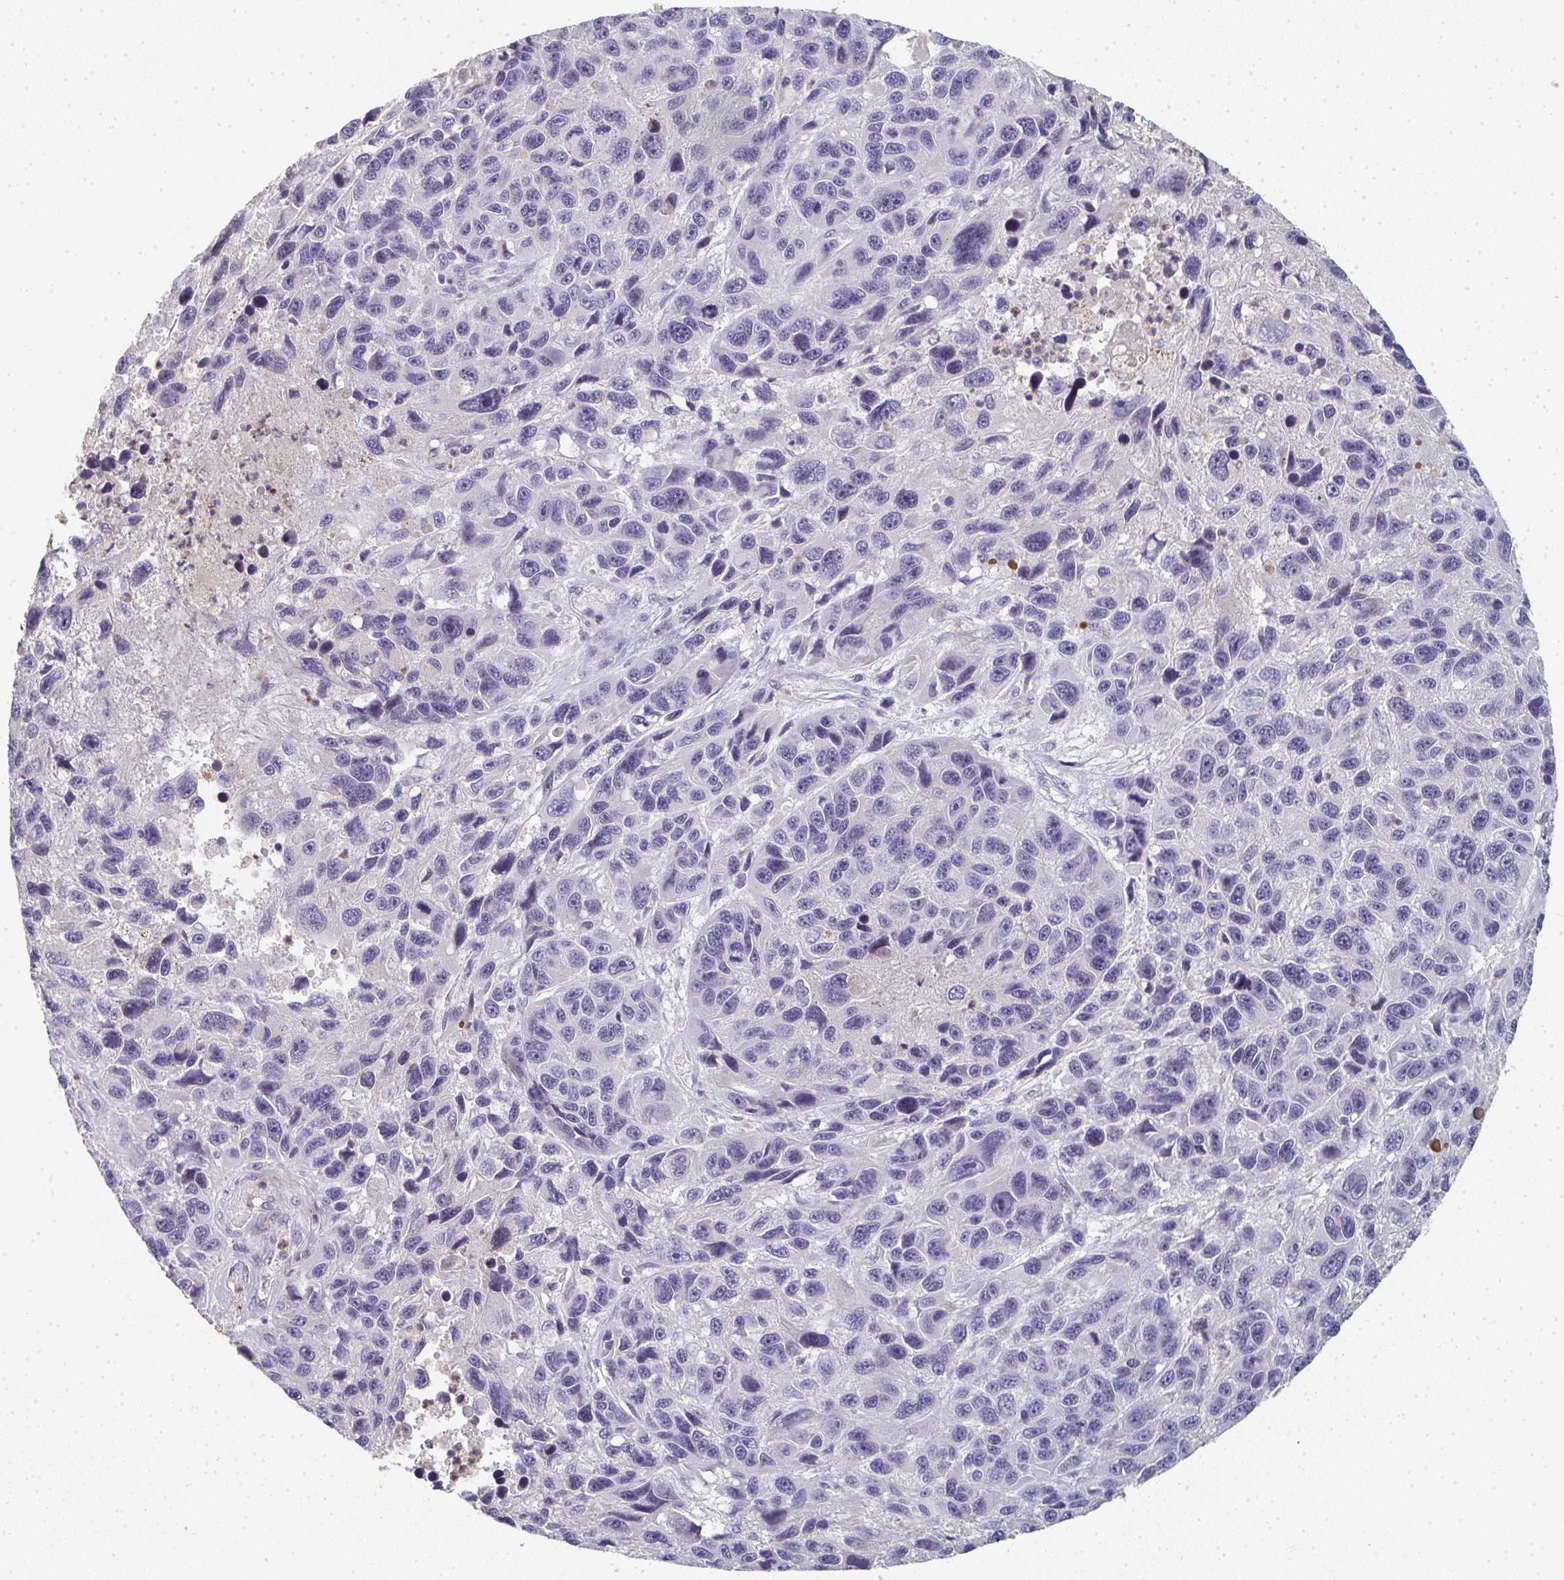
{"staining": {"intensity": "negative", "quantity": "none", "location": "none"}, "tissue": "melanoma", "cell_type": "Tumor cells", "image_type": "cancer", "snomed": [{"axis": "morphology", "description": "Malignant melanoma, NOS"}, {"axis": "topography", "description": "Skin"}], "caption": "Tumor cells are negative for brown protein staining in melanoma.", "gene": "A1CF", "patient": {"sex": "male", "age": 53}}